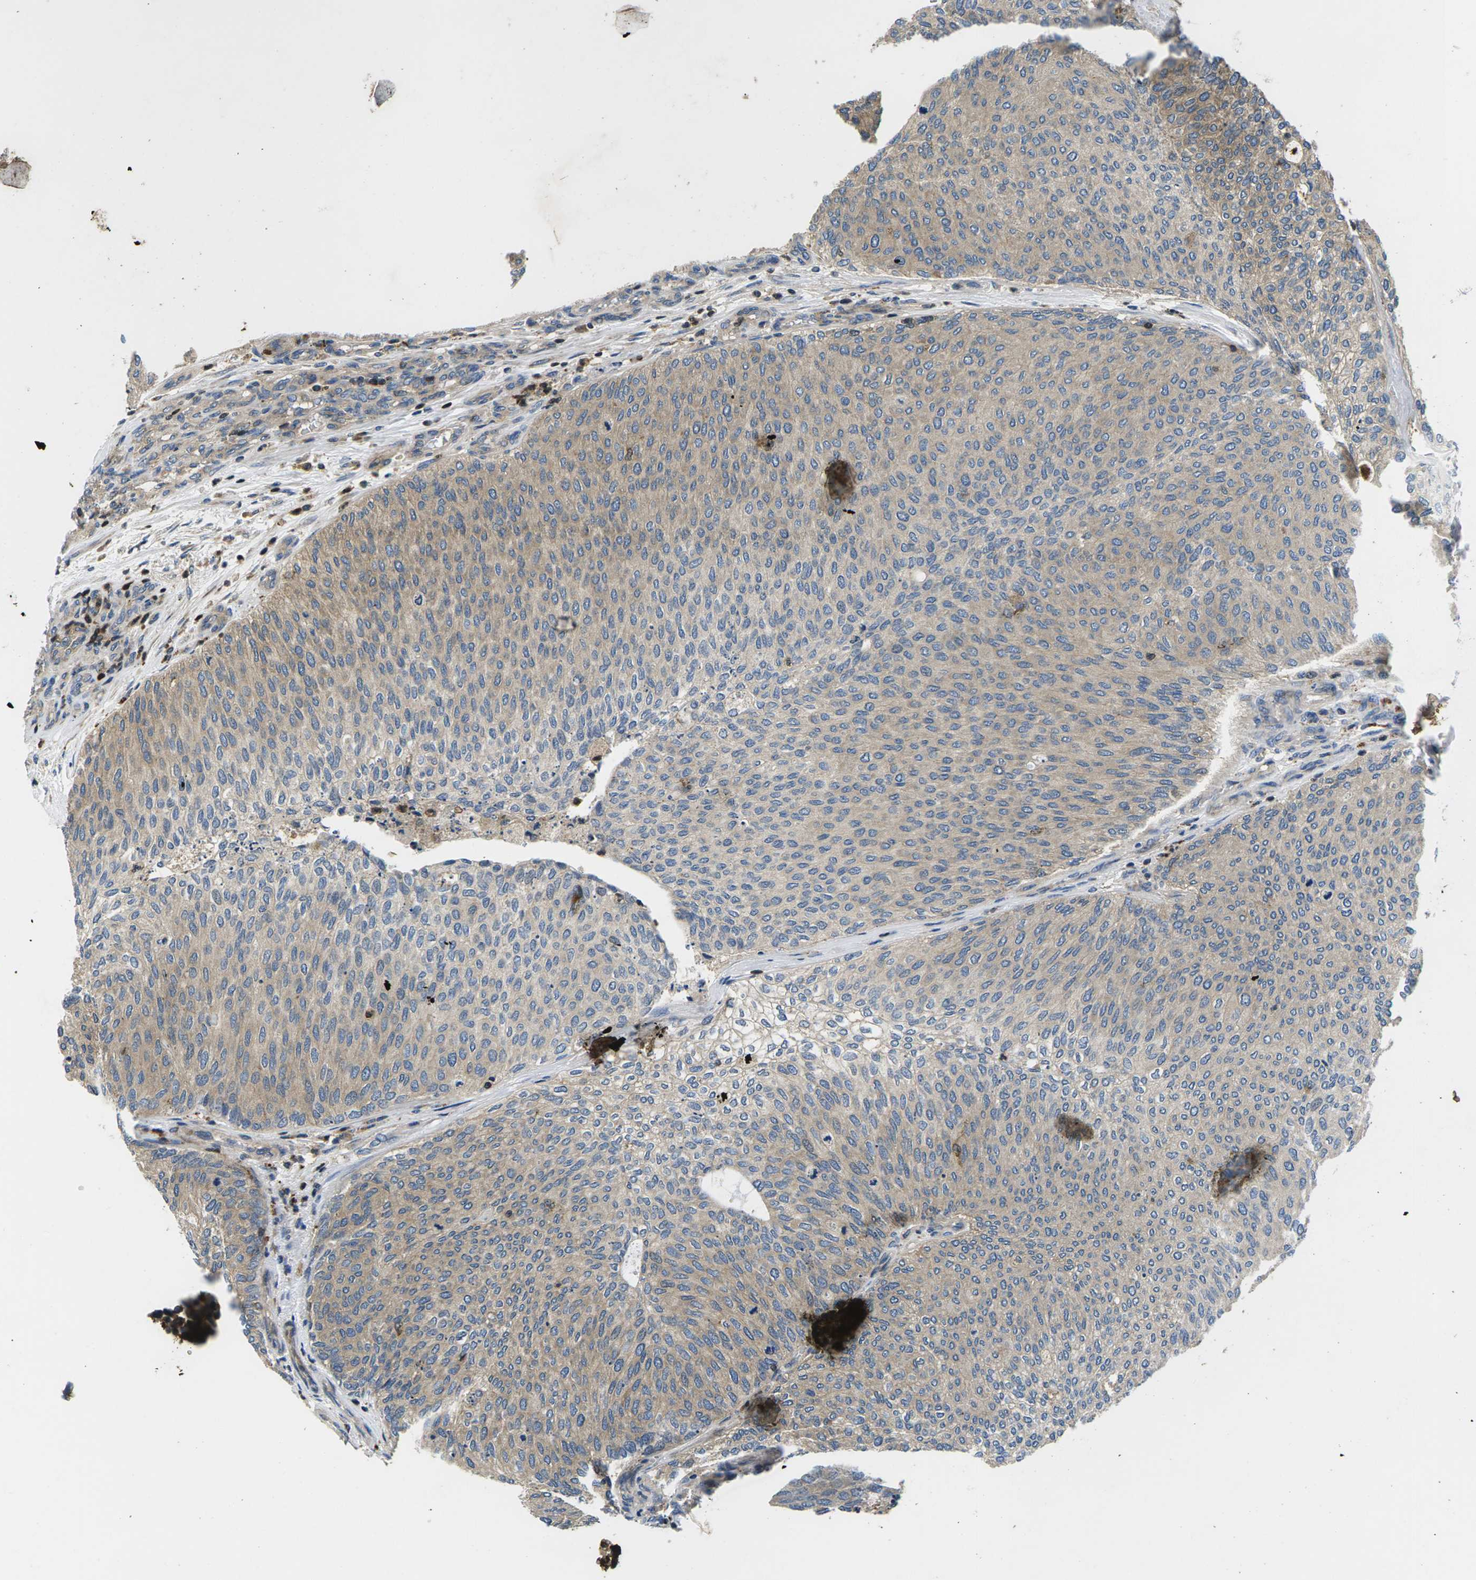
{"staining": {"intensity": "moderate", "quantity": "25%-75%", "location": "cytoplasmic/membranous"}, "tissue": "urothelial cancer", "cell_type": "Tumor cells", "image_type": "cancer", "snomed": [{"axis": "morphology", "description": "Urothelial carcinoma, Low grade"}, {"axis": "topography", "description": "Urinary bladder"}], "caption": "A photomicrograph of human urothelial cancer stained for a protein reveals moderate cytoplasmic/membranous brown staining in tumor cells. (DAB IHC with brightfield microscopy, high magnification).", "gene": "PLCE1", "patient": {"sex": "female", "age": 79}}